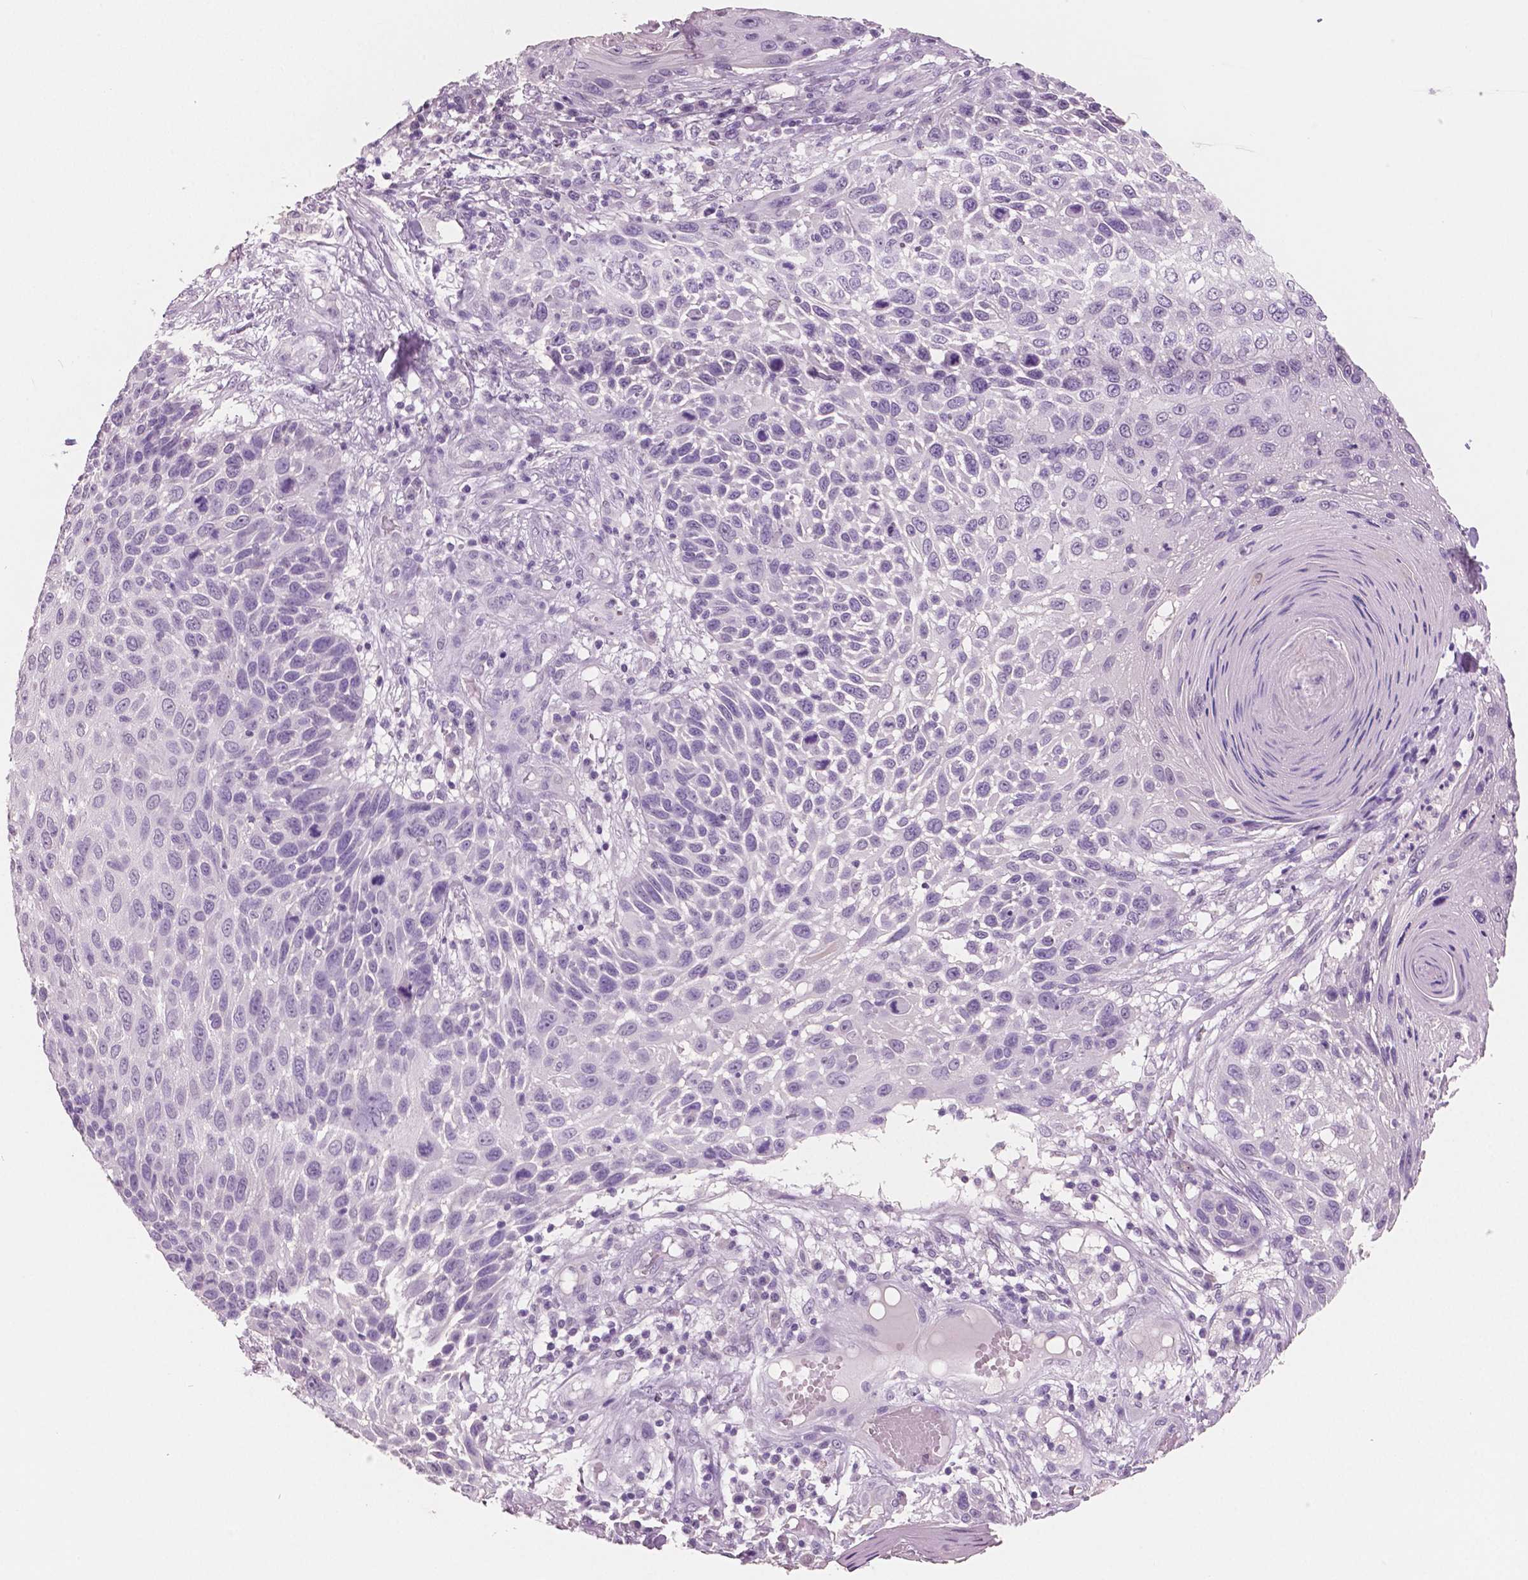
{"staining": {"intensity": "negative", "quantity": "none", "location": "none"}, "tissue": "skin cancer", "cell_type": "Tumor cells", "image_type": "cancer", "snomed": [{"axis": "morphology", "description": "Squamous cell carcinoma, NOS"}, {"axis": "topography", "description": "Skin"}], "caption": "The immunohistochemistry histopathology image has no significant staining in tumor cells of skin cancer (squamous cell carcinoma) tissue.", "gene": "NECAB2", "patient": {"sex": "male", "age": 92}}